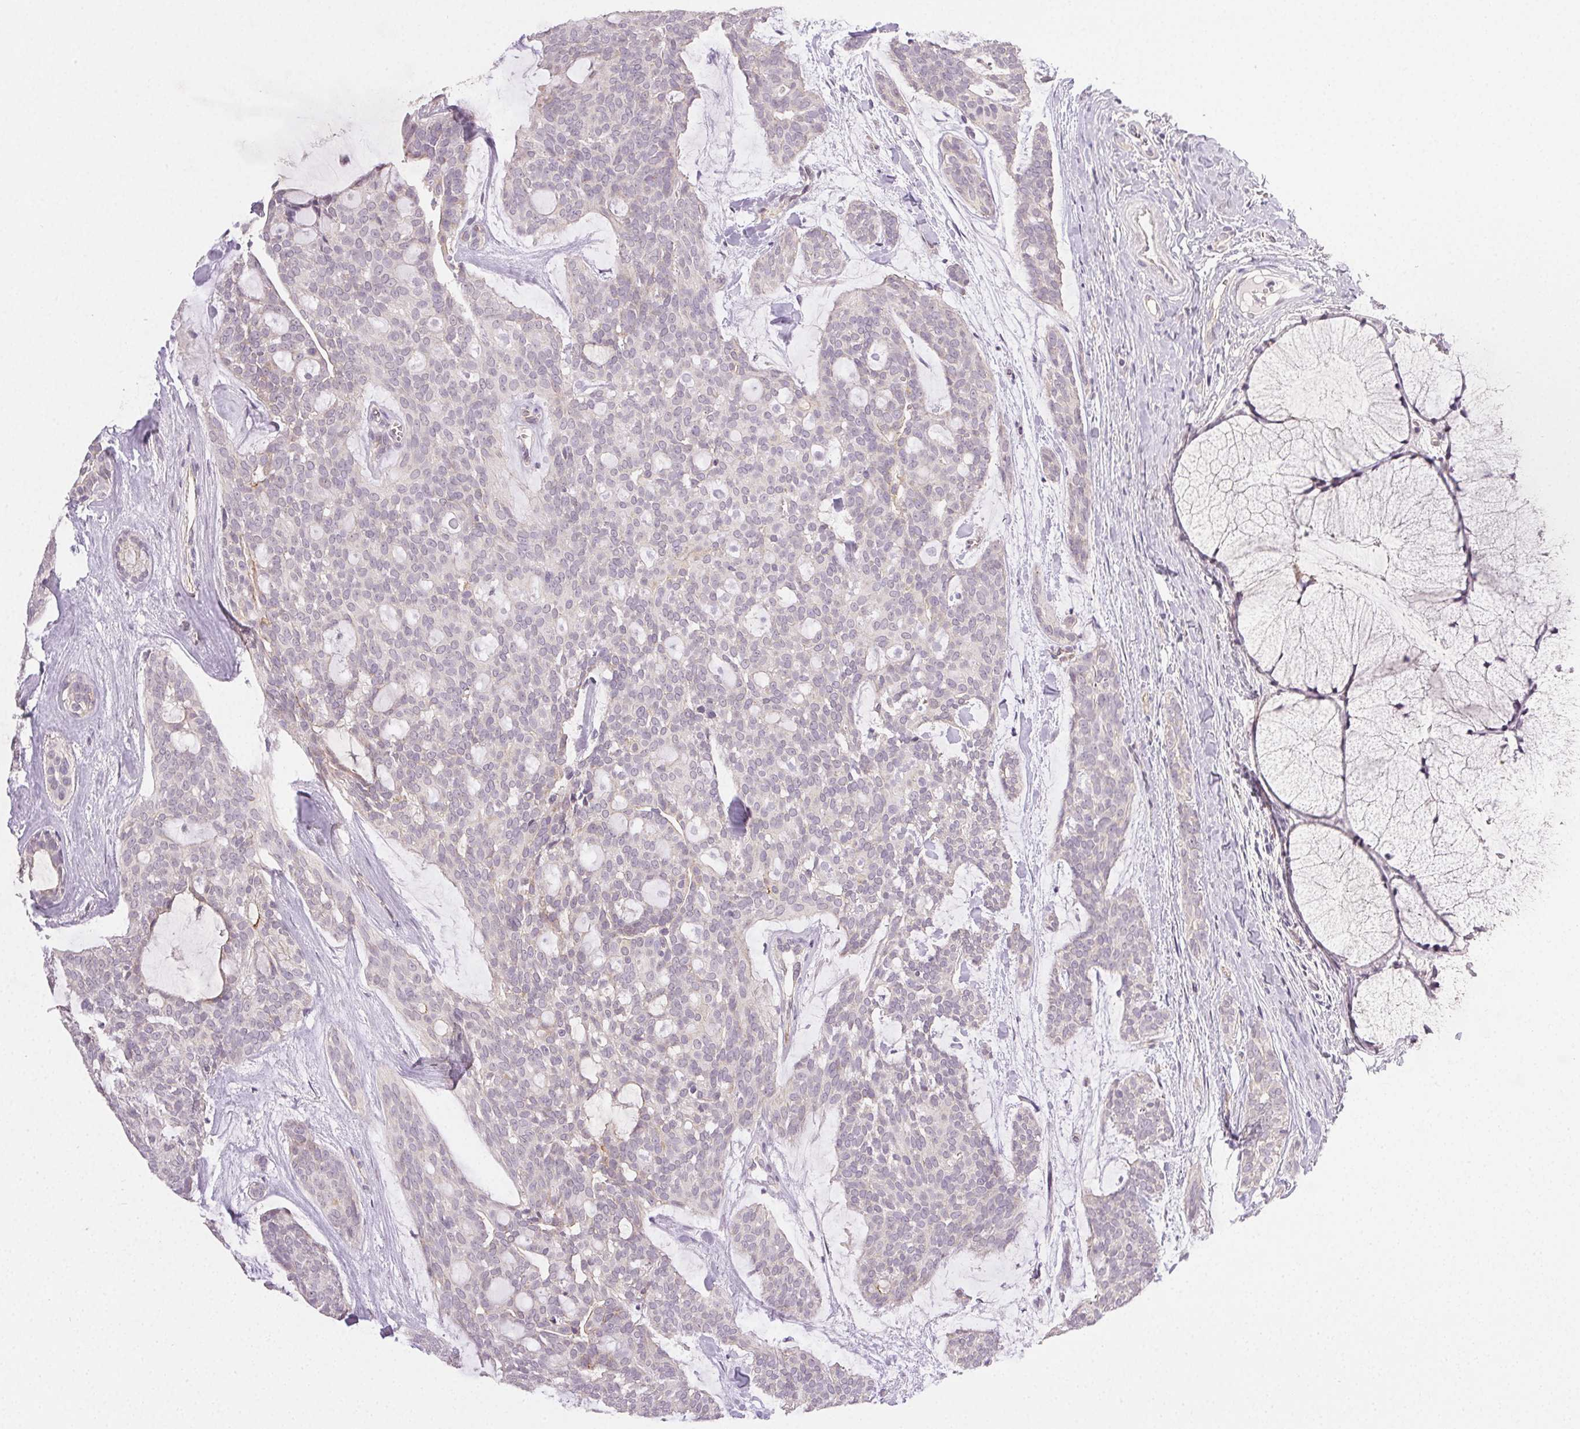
{"staining": {"intensity": "negative", "quantity": "none", "location": "none"}, "tissue": "head and neck cancer", "cell_type": "Tumor cells", "image_type": "cancer", "snomed": [{"axis": "morphology", "description": "Adenocarcinoma, NOS"}, {"axis": "topography", "description": "Head-Neck"}], "caption": "Tumor cells show no significant protein positivity in head and neck cancer (adenocarcinoma).", "gene": "PLCB1", "patient": {"sex": "male", "age": 66}}